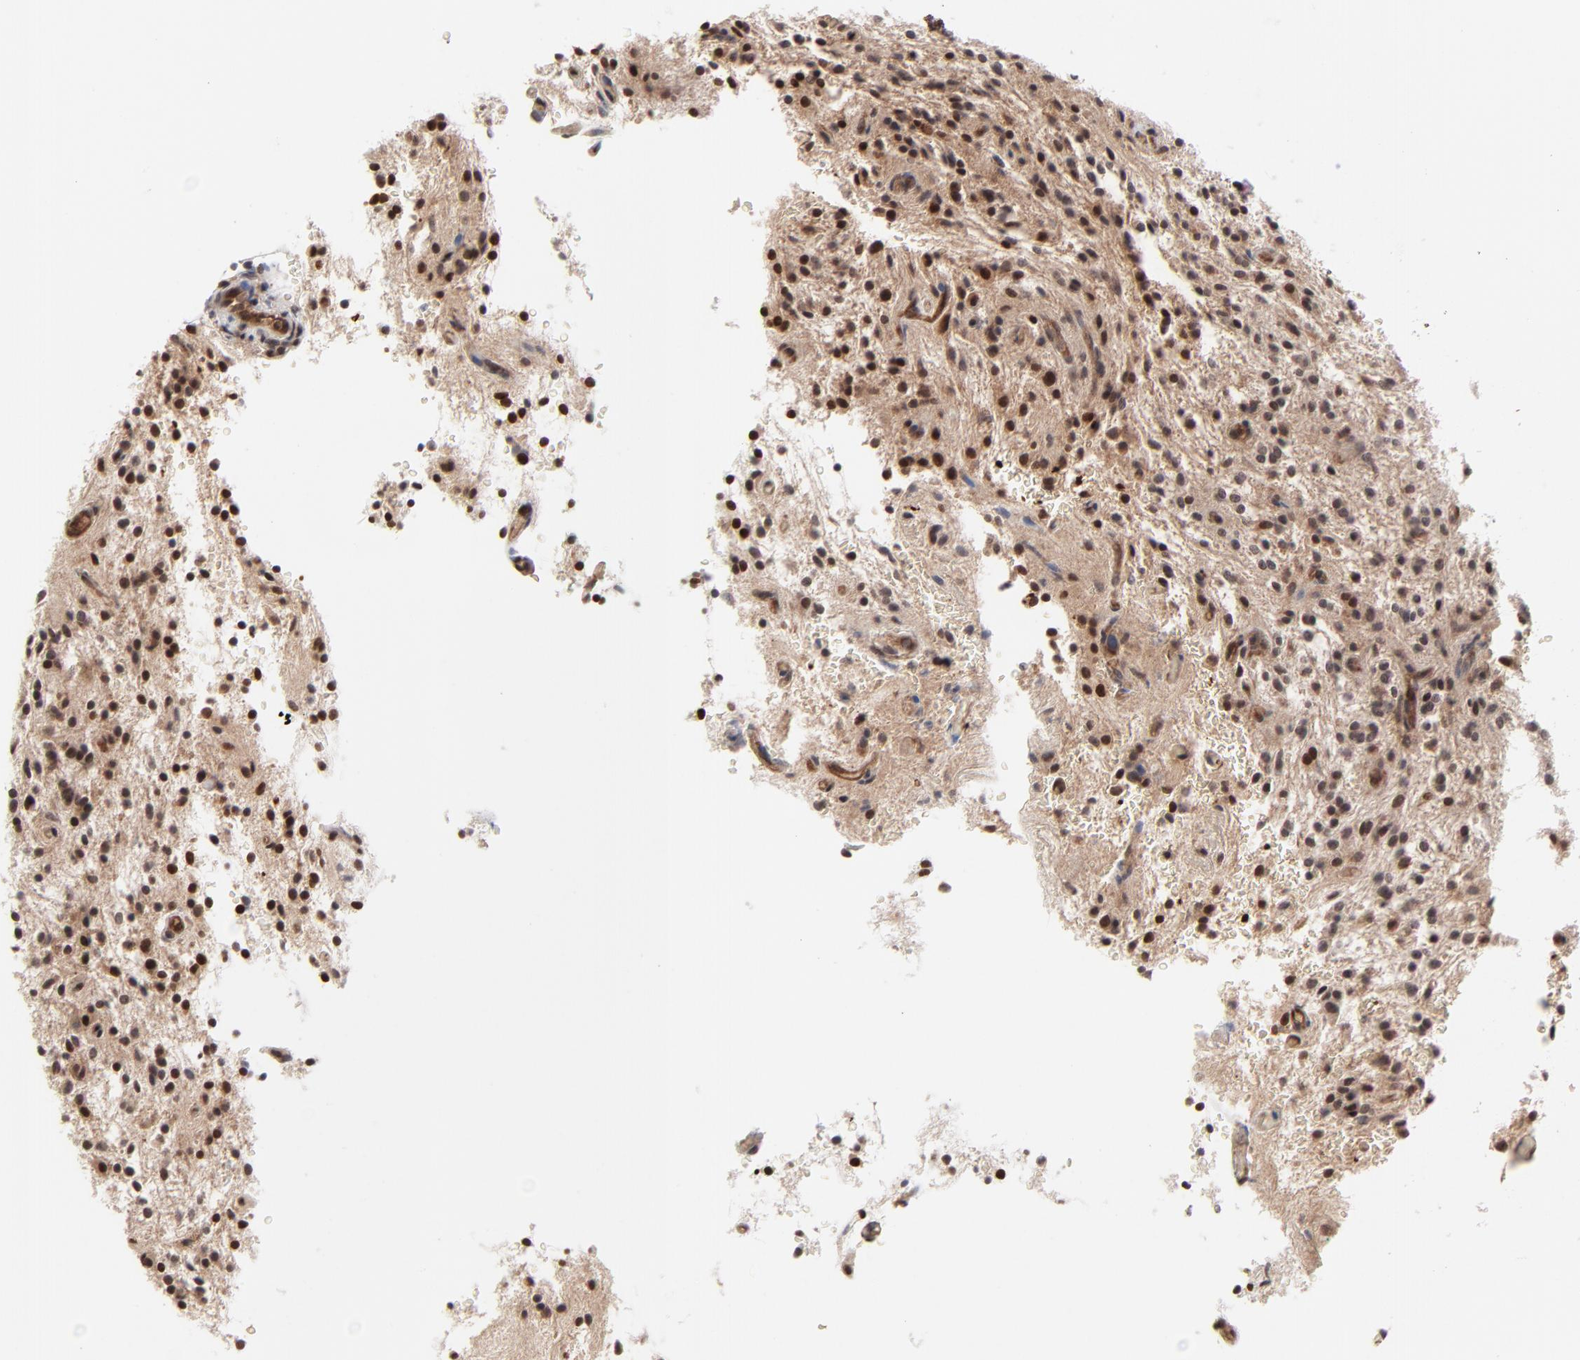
{"staining": {"intensity": "moderate", "quantity": "25%-75%", "location": "cytoplasmic/membranous,nuclear"}, "tissue": "glioma", "cell_type": "Tumor cells", "image_type": "cancer", "snomed": [{"axis": "morphology", "description": "Glioma, malignant, NOS"}, {"axis": "topography", "description": "Cerebellum"}], "caption": "Immunohistochemistry (IHC) staining of glioma, which demonstrates medium levels of moderate cytoplasmic/membranous and nuclear positivity in about 25%-75% of tumor cells indicating moderate cytoplasmic/membranous and nuclear protein staining. The staining was performed using DAB (brown) for protein detection and nuclei were counterstained in hematoxylin (blue).", "gene": "CASP10", "patient": {"sex": "female", "age": 10}}